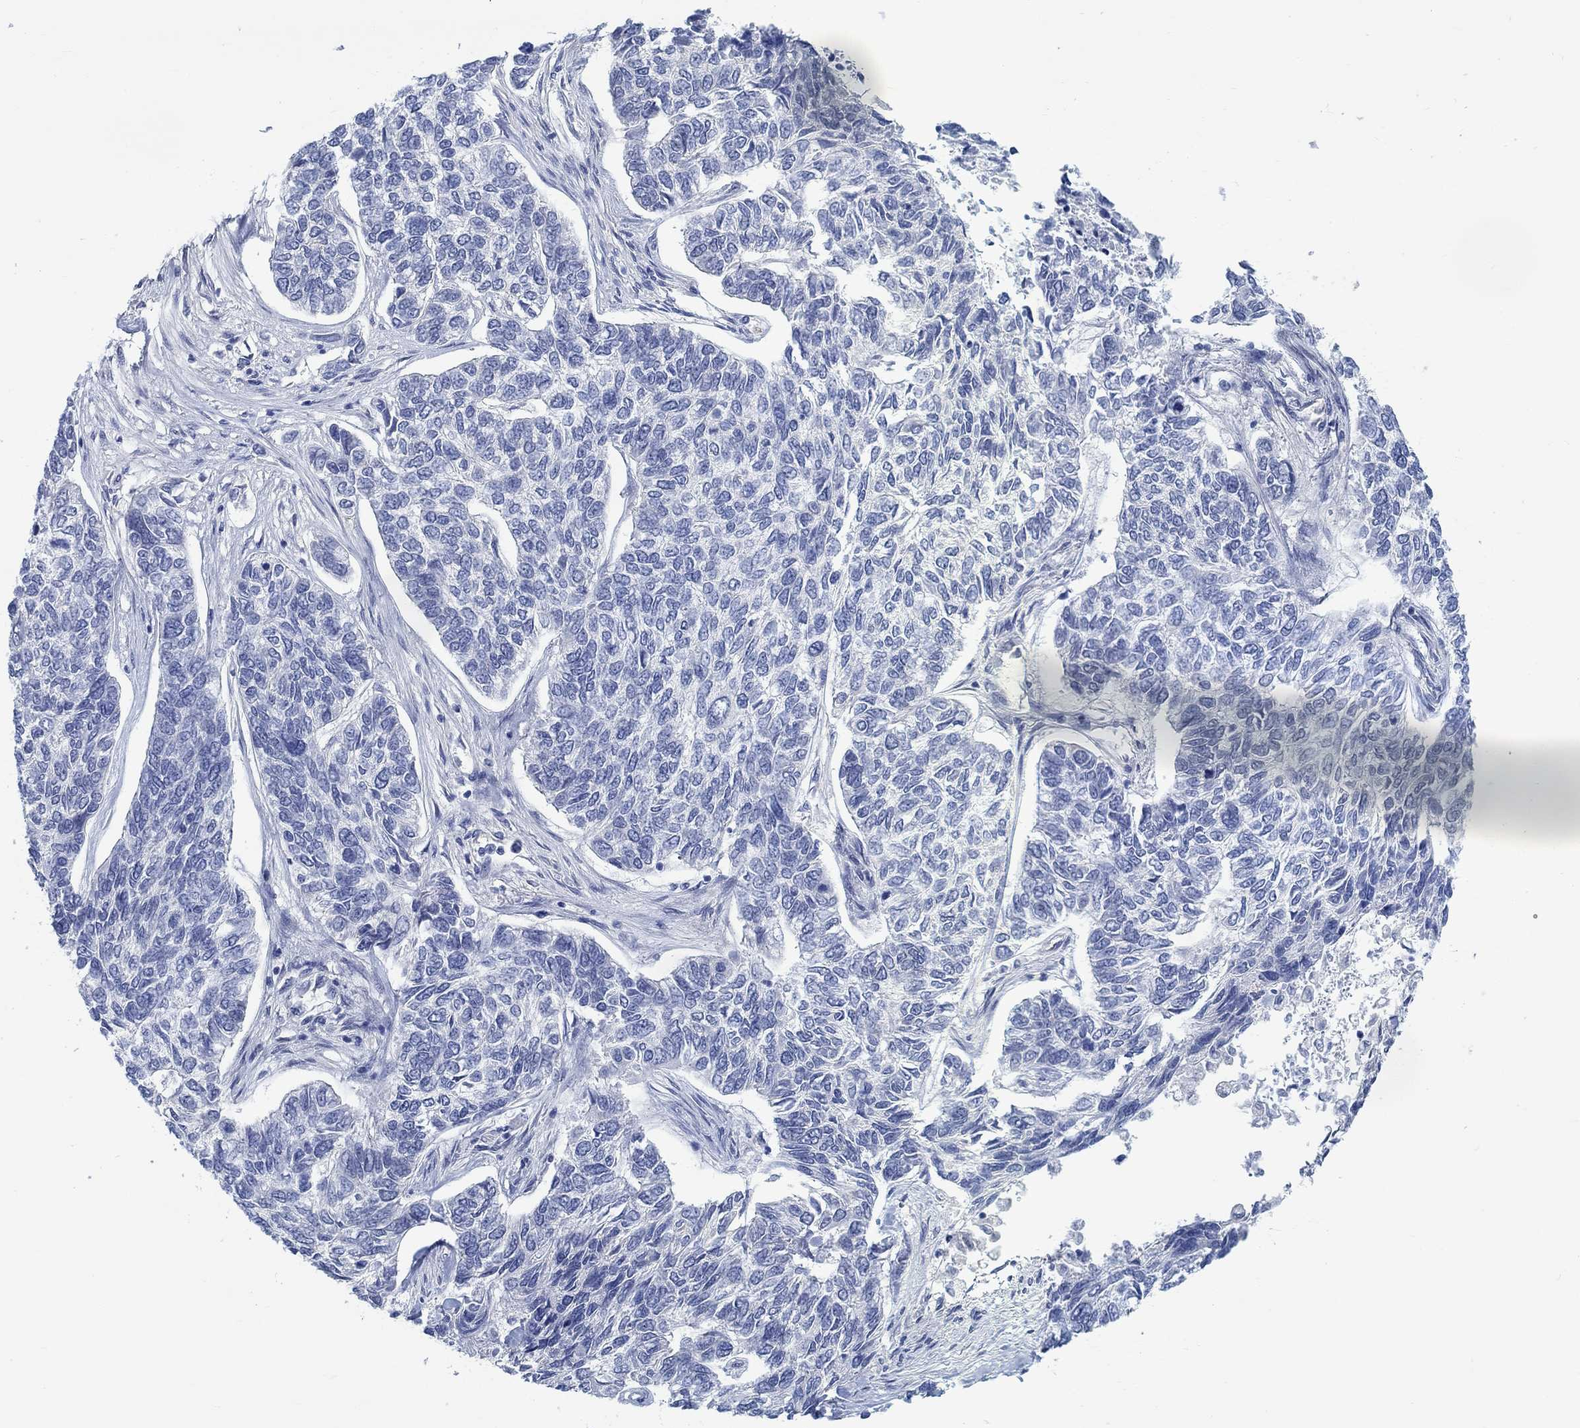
{"staining": {"intensity": "negative", "quantity": "none", "location": "none"}, "tissue": "skin cancer", "cell_type": "Tumor cells", "image_type": "cancer", "snomed": [{"axis": "morphology", "description": "Basal cell carcinoma"}, {"axis": "topography", "description": "Skin"}], "caption": "IHC image of neoplastic tissue: basal cell carcinoma (skin) stained with DAB shows no significant protein expression in tumor cells.", "gene": "TEKT4", "patient": {"sex": "female", "age": 65}}